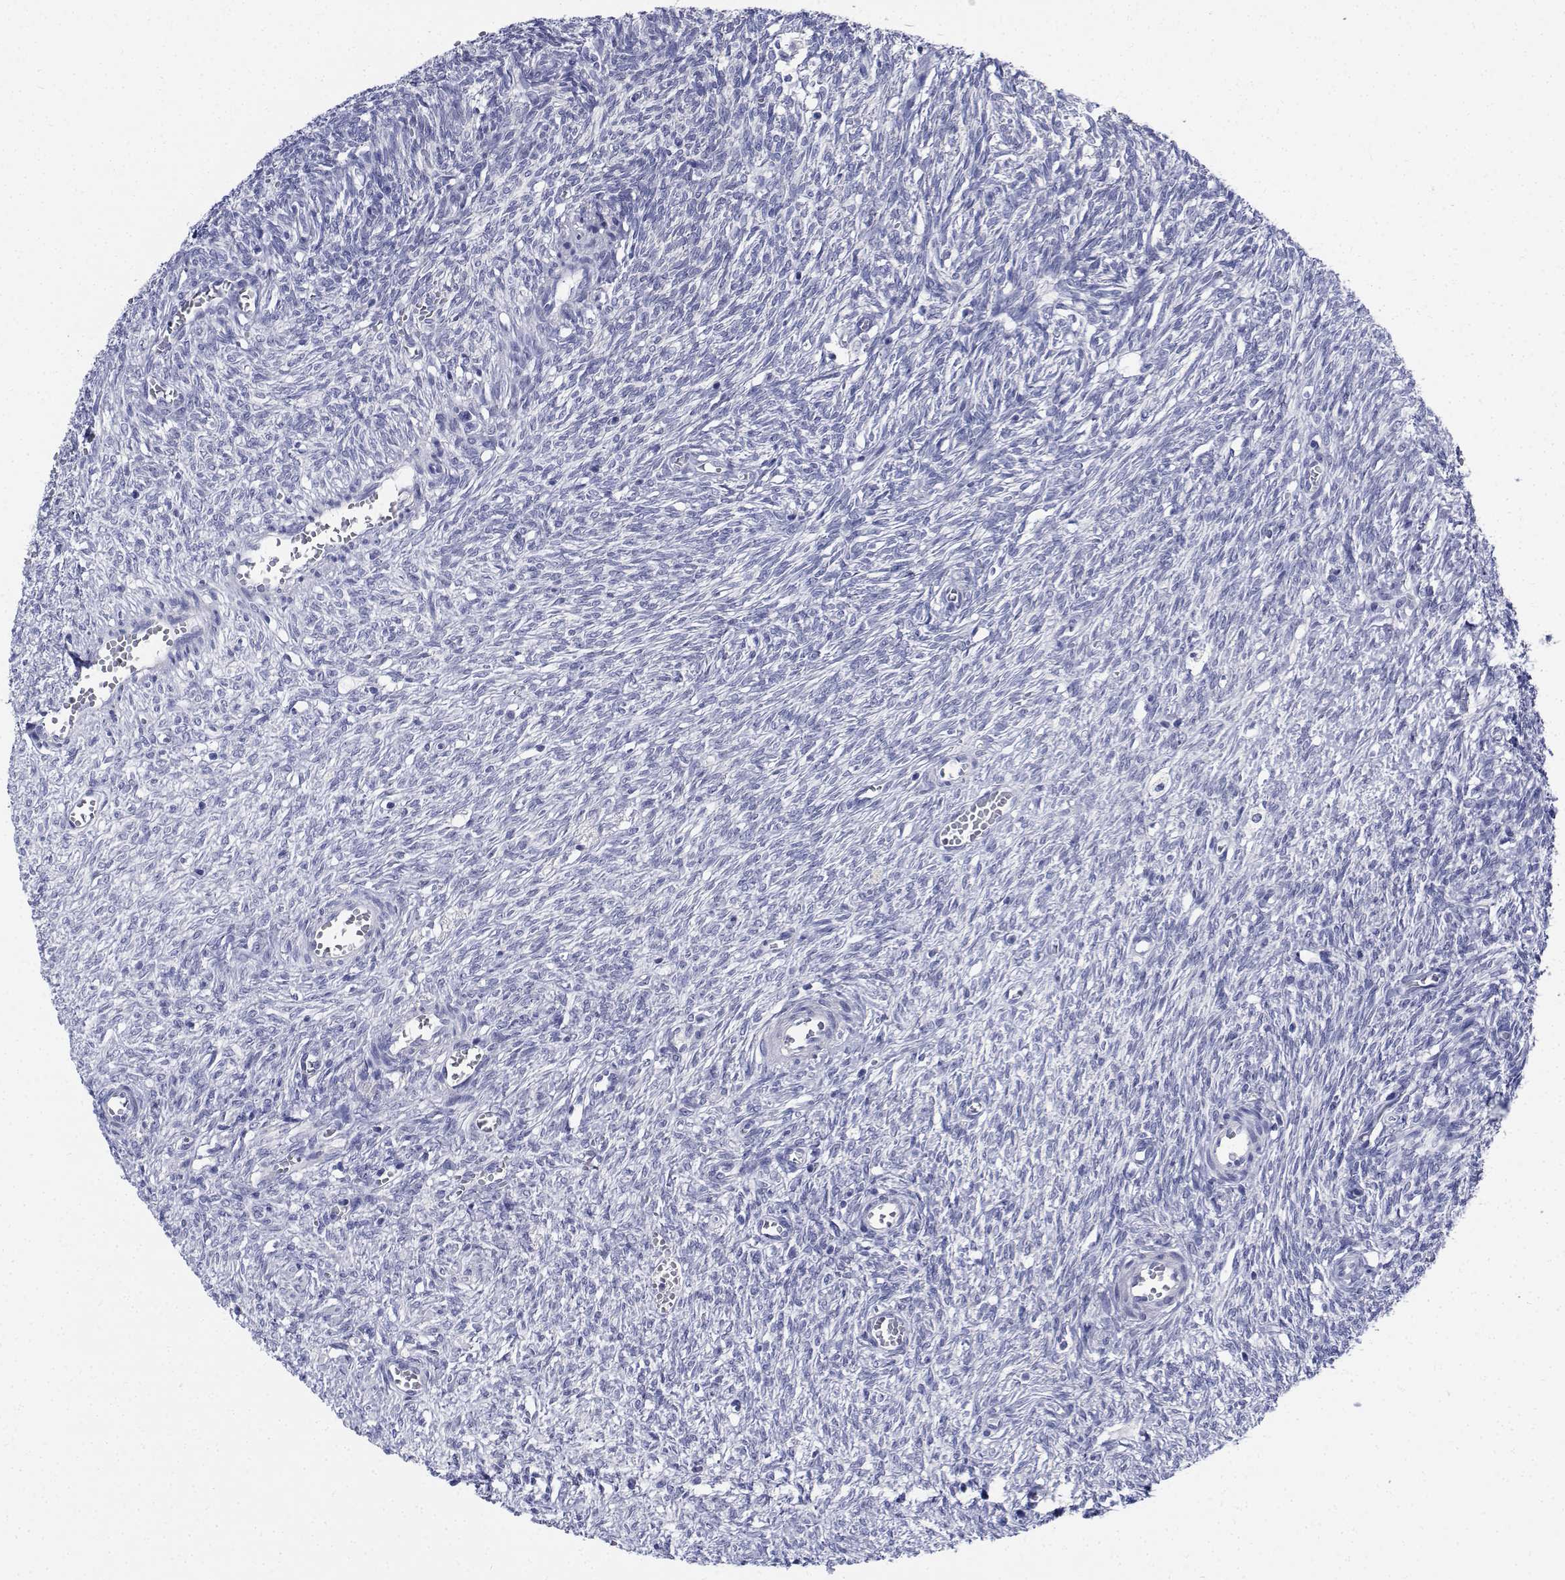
{"staining": {"intensity": "negative", "quantity": "none", "location": "none"}, "tissue": "ovary", "cell_type": "Ovarian stroma cells", "image_type": "normal", "snomed": [{"axis": "morphology", "description": "Normal tissue, NOS"}, {"axis": "topography", "description": "Ovary"}], "caption": "This image is of unremarkable ovary stained with IHC to label a protein in brown with the nuclei are counter-stained blue. There is no positivity in ovarian stroma cells. (DAB (3,3'-diaminobenzidine) IHC with hematoxylin counter stain).", "gene": "CDHR3", "patient": {"sex": "female", "age": 46}}